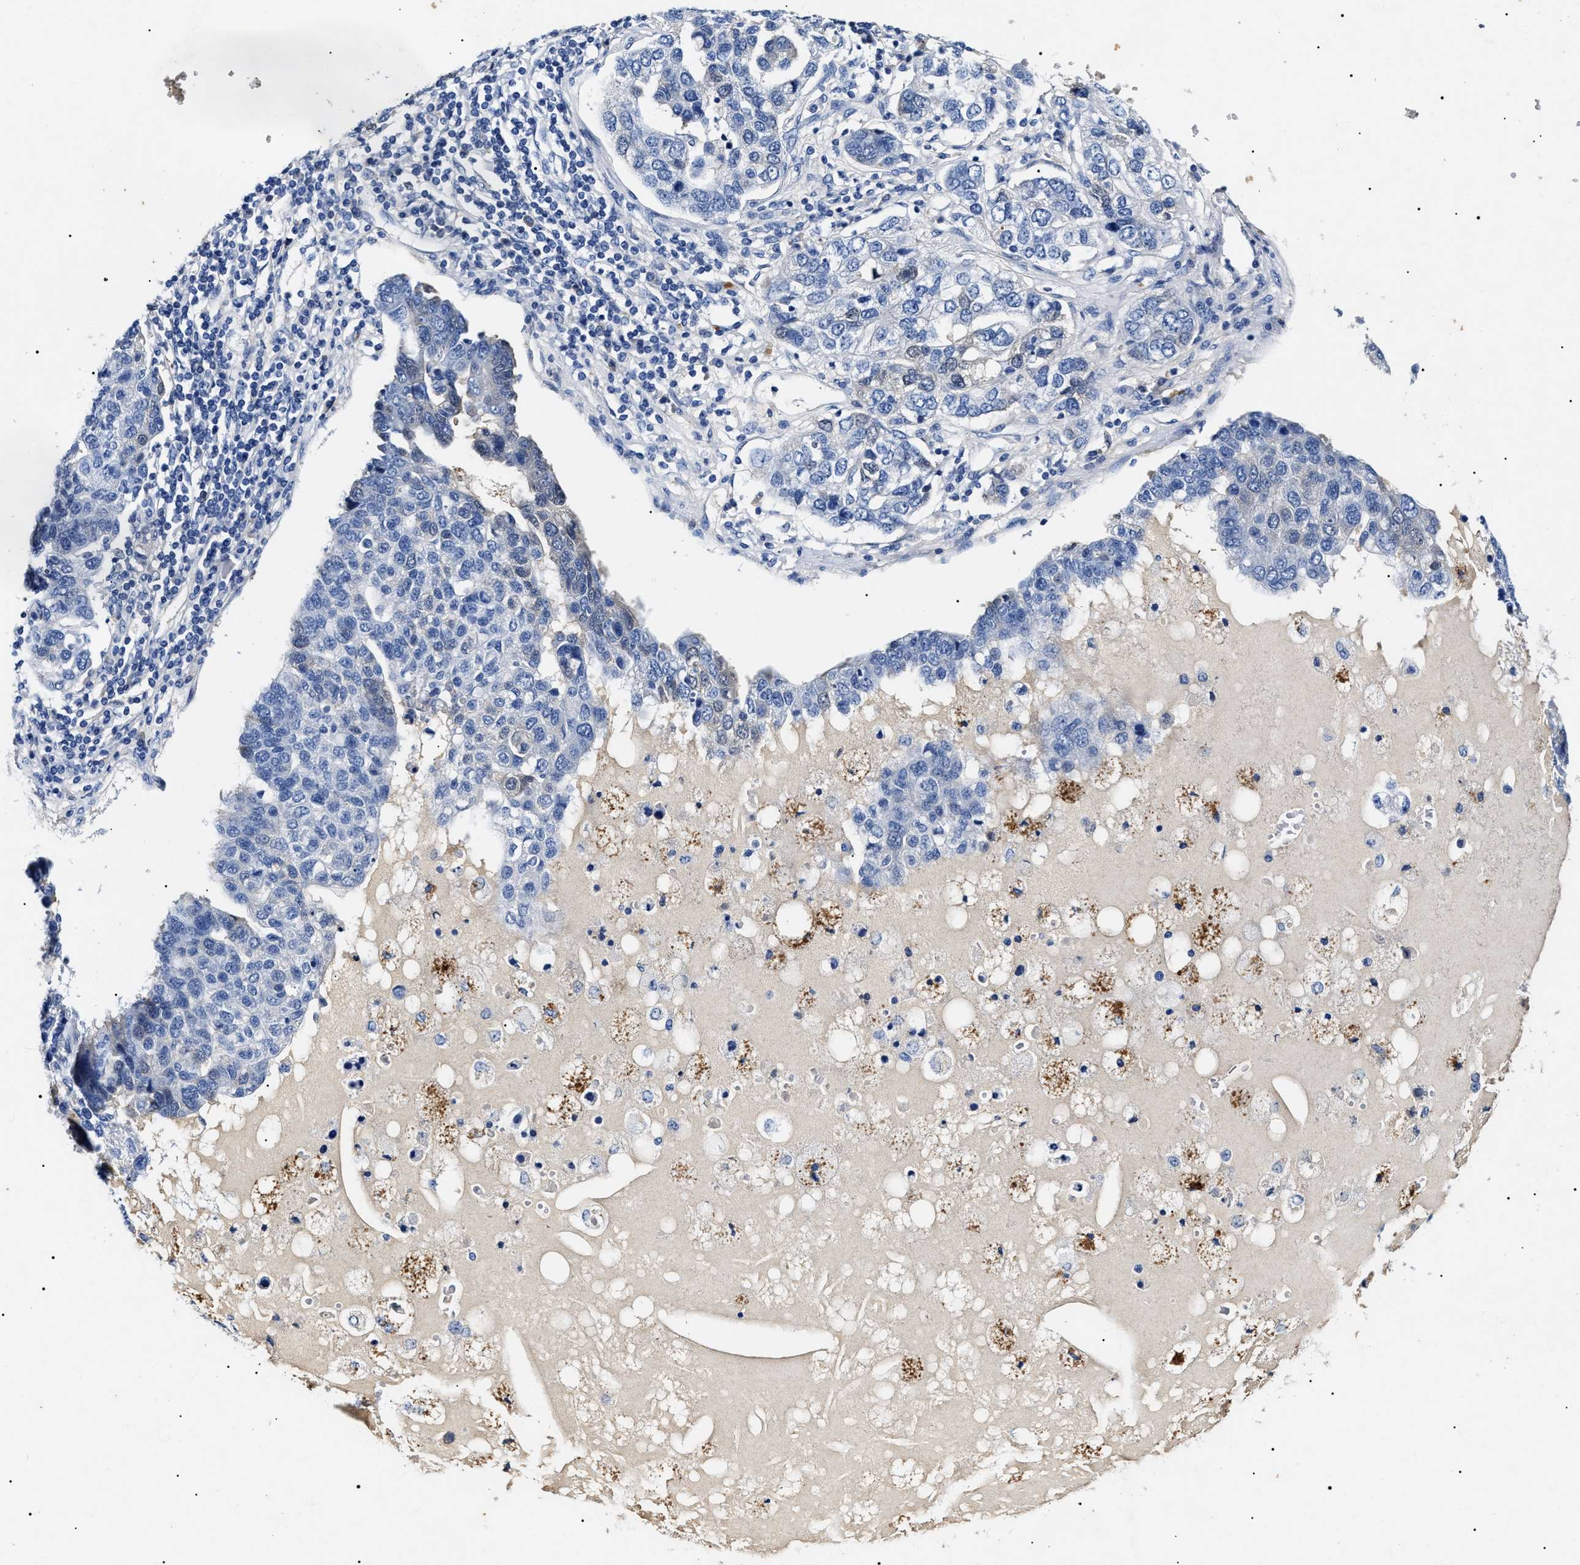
{"staining": {"intensity": "negative", "quantity": "none", "location": "none"}, "tissue": "pancreatic cancer", "cell_type": "Tumor cells", "image_type": "cancer", "snomed": [{"axis": "morphology", "description": "Adenocarcinoma, NOS"}, {"axis": "topography", "description": "Pancreas"}], "caption": "Immunohistochemical staining of human pancreatic adenocarcinoma displays no significant staining in tumor cells.", "gene": "LRRC8E", "patient": {"sex": "female", "age": 61}}